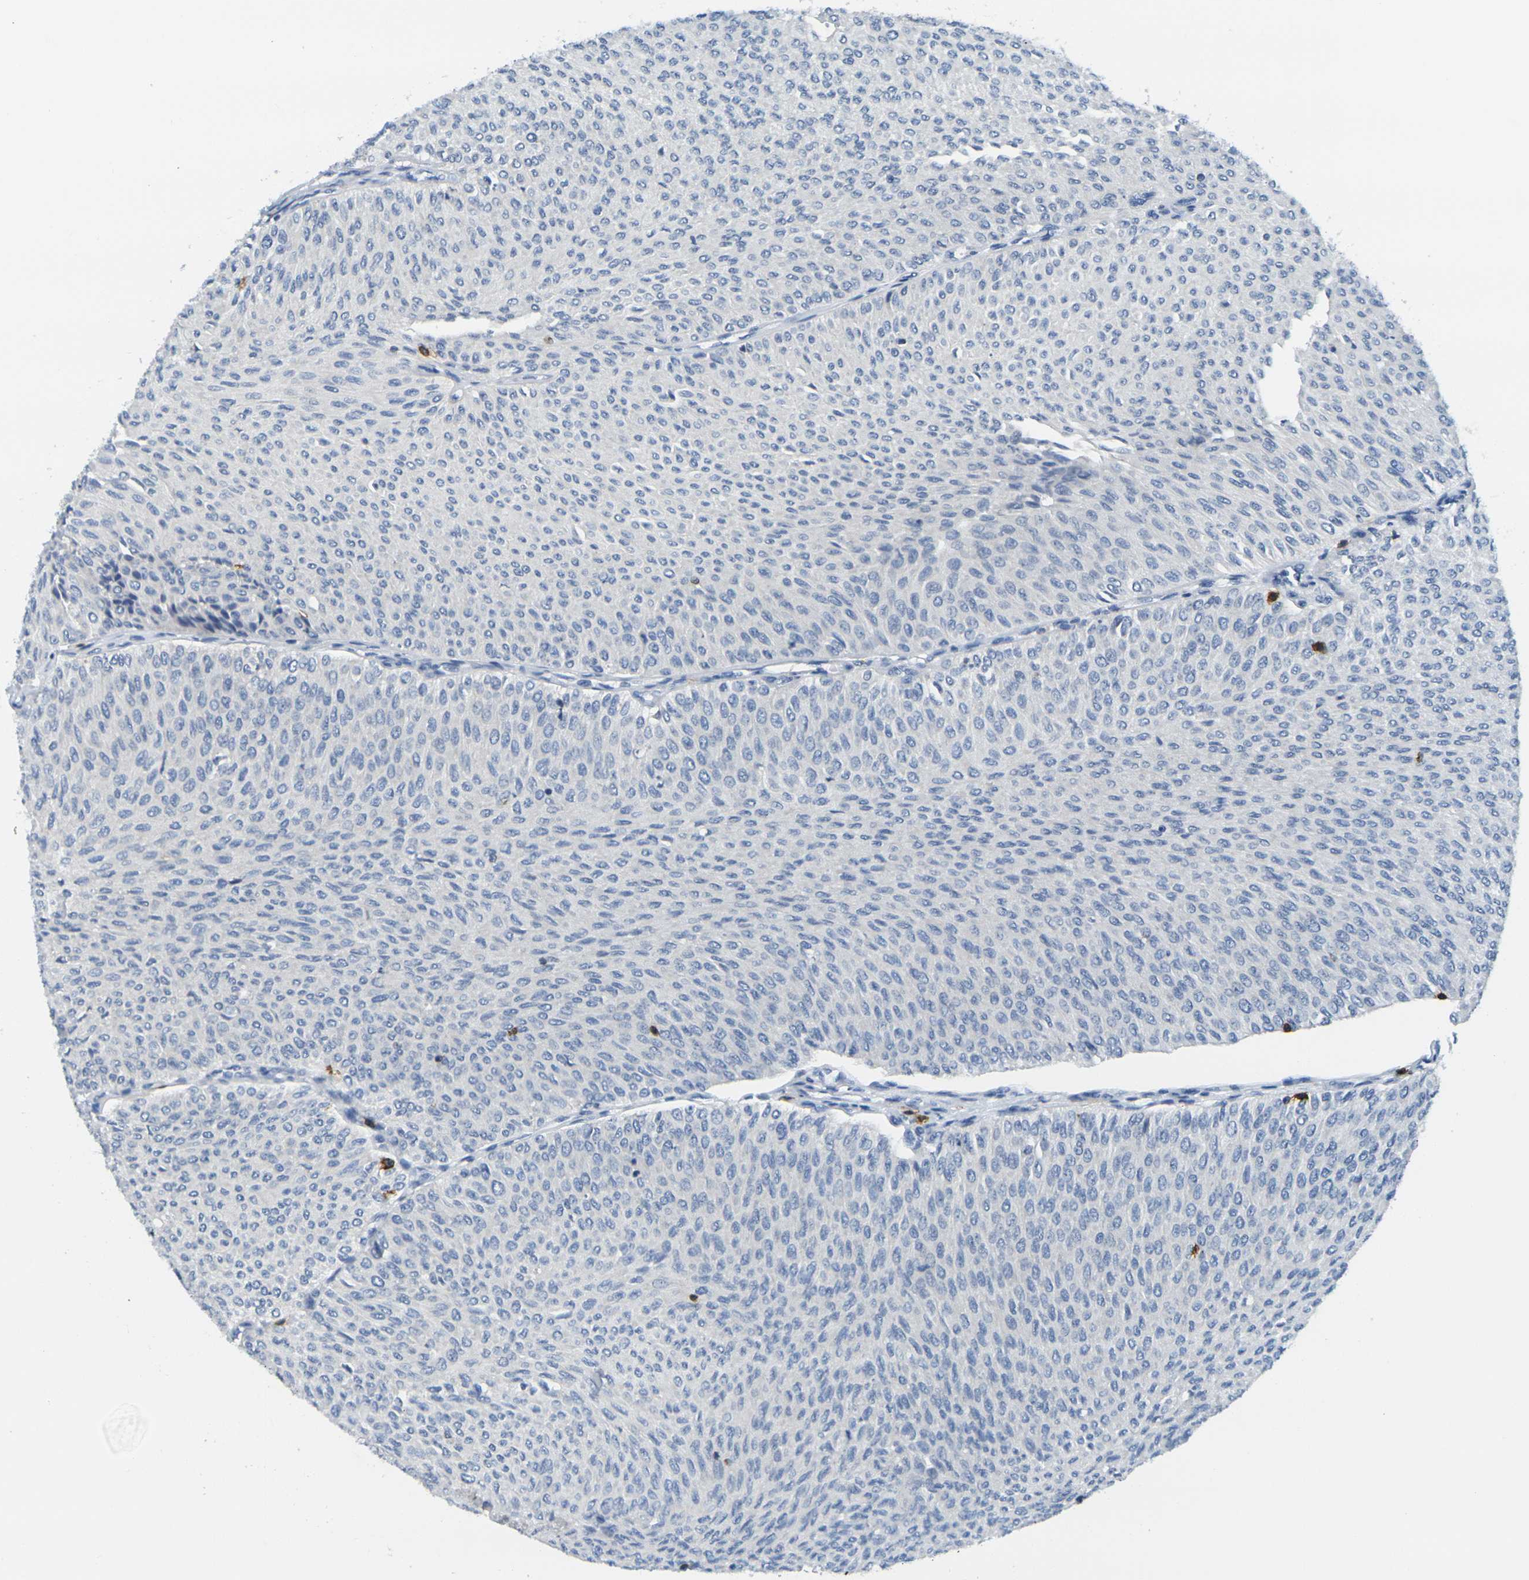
{"staining": {"intensity": "negative", "quantity": "none", "location": "none"}, "tissue": "urothelial cancer", "cell_type": "Tumor cells", "image_type": "cancer", "snomed": [{"axis": "morphology", "description": "Urothelial carcinoma, Low grade"}, {"axis": "topography", "description": "Urinary bladder"}], "caption": "Tumor cells are negative for protein expression in human urothelial carcinoma (low-grade).", "gene": "CD3D", "patient": {"sex": "male", "age": 78}}